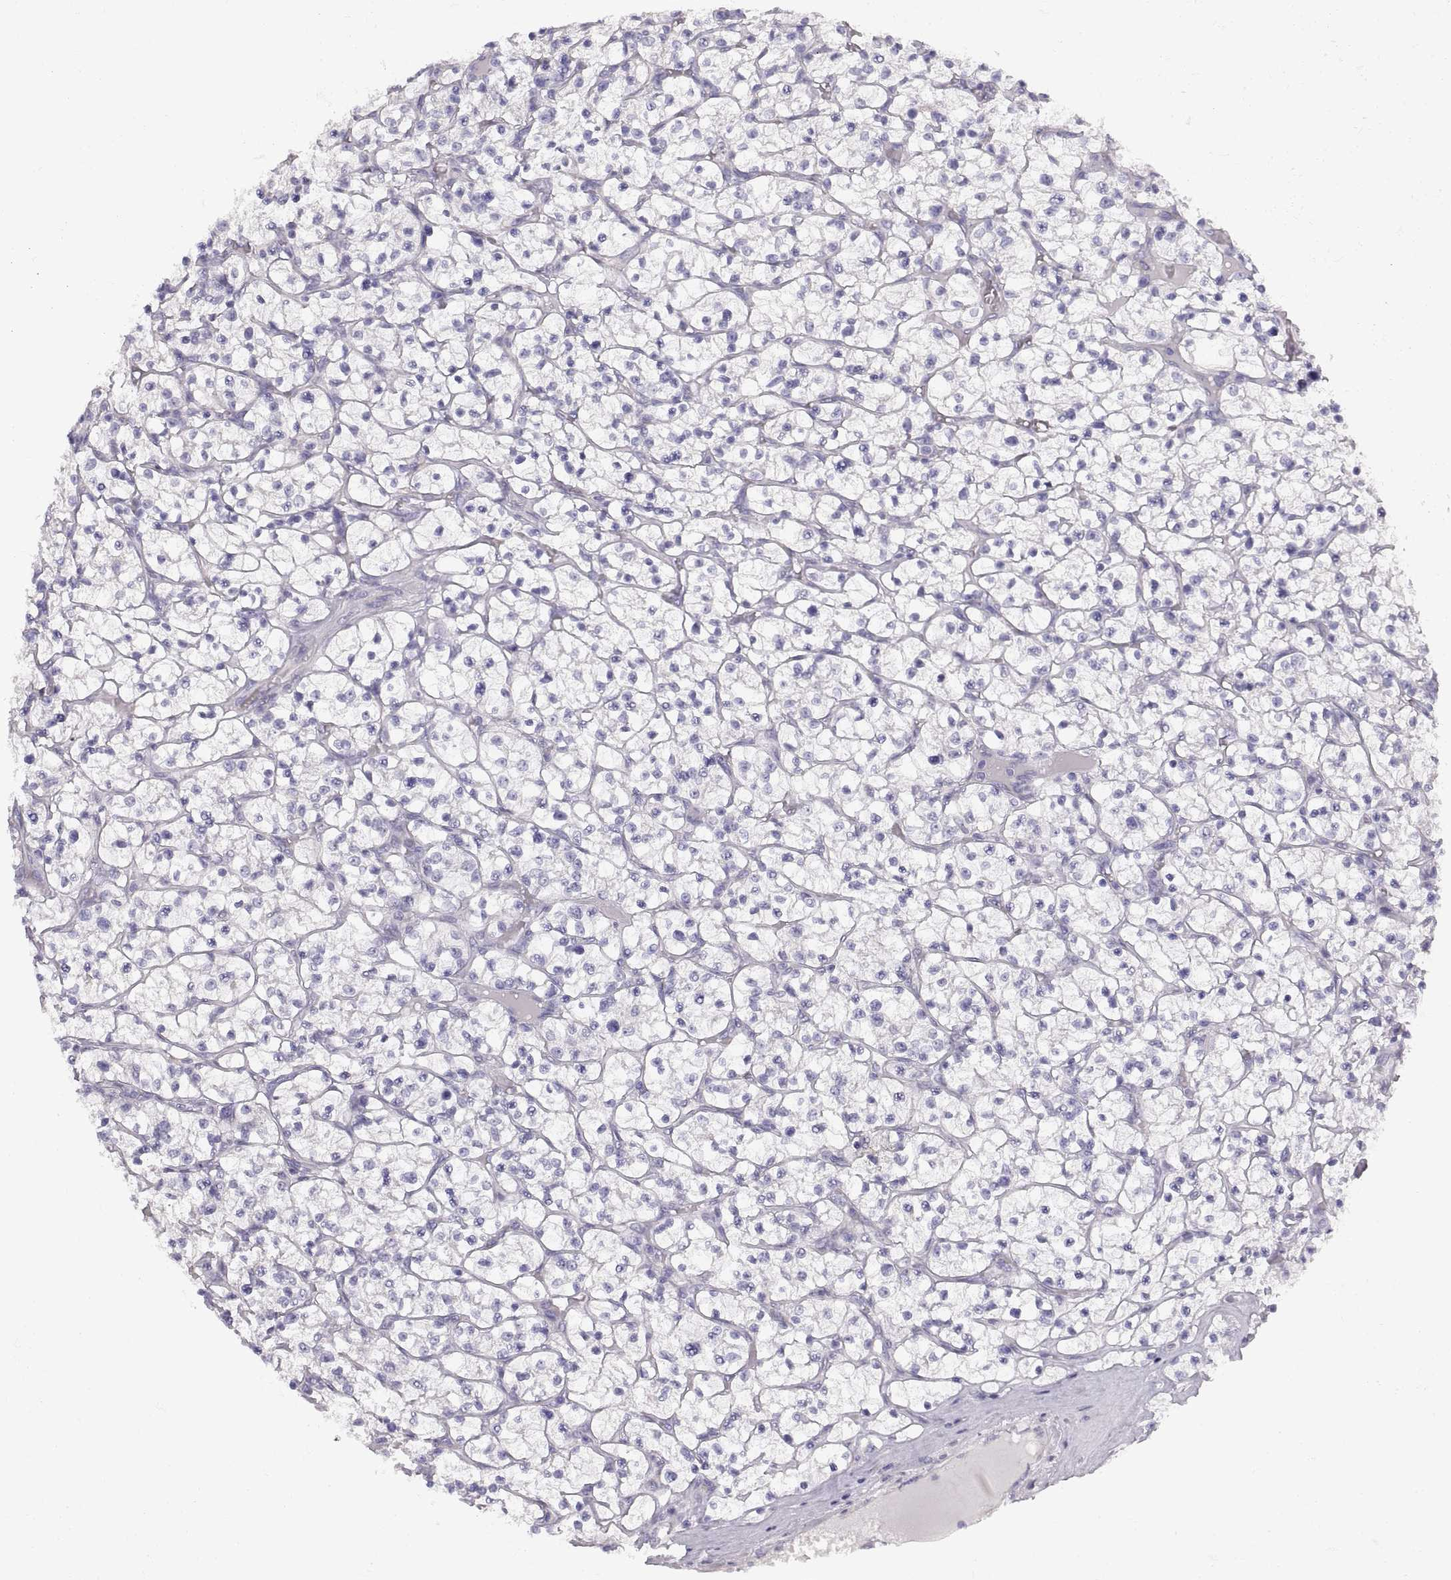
{"staining": {"intensity": "negative", "quantity": "none", "location": "none"}, "tissue": "renal cancer", "cell_type": "Tumor cells", "image_type": "cancer", "snomed": [{"axis": "morphology", "description": "Adenocarcinoma, NOS"}, {"axis": "topography", "description": "Kidney"}], "caption": "Photomicrograph shows no significant protein expression in tumor cells of adenocarcinoma (renal).", "gene": "CRYBB3", "patient": {"sex": "female", "age": 64}}